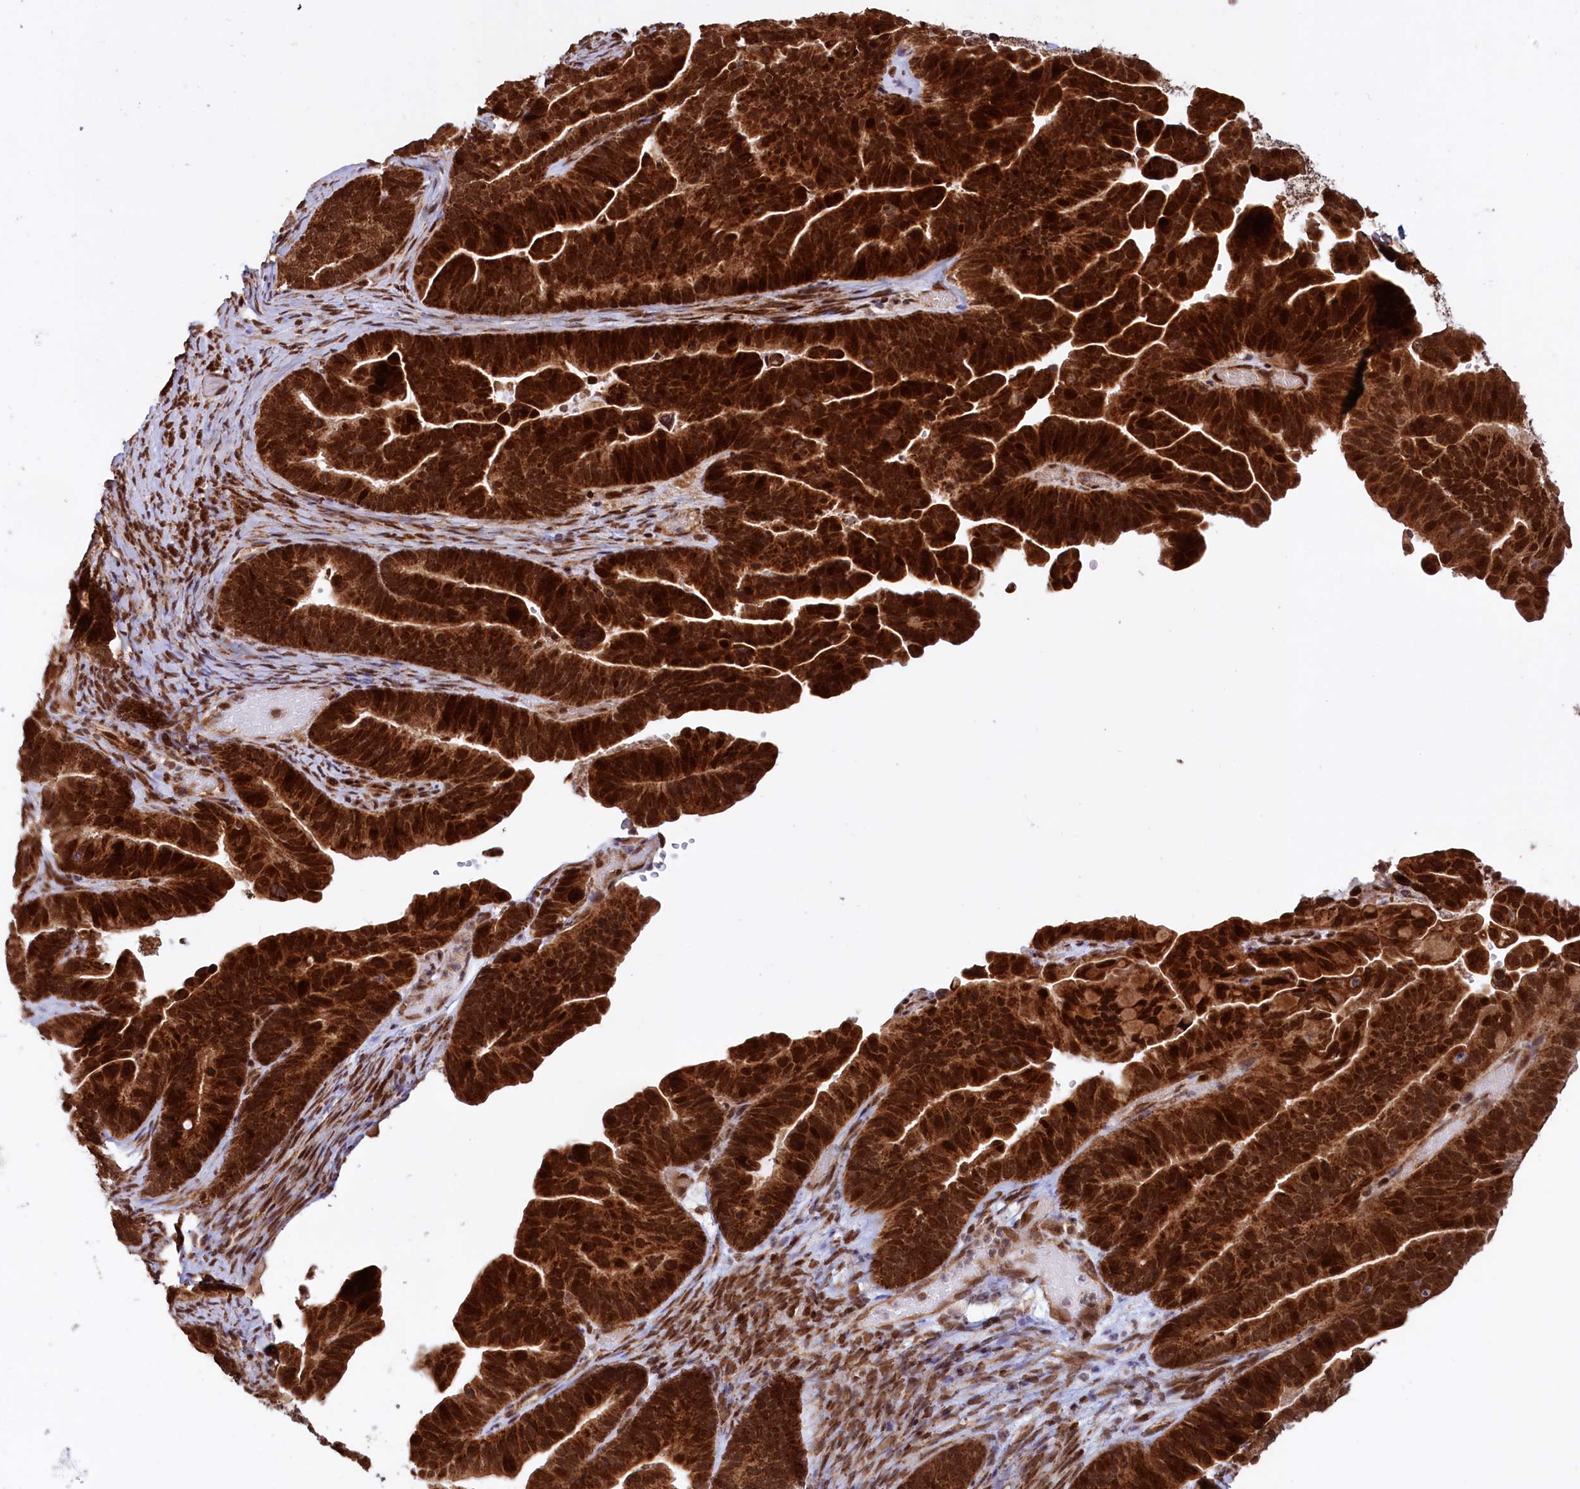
{"staining": {"intensity": "strong", "quantity": ">75%", "location": "cytoplasmic/membranous,nuclear"}, "tissue": "ovarian cancer", "cell_type": "Tumor cells", "image_type": "cancer", "snomed": [{"axis": "morphology", "description": "Cystadenocarcinoma, serous, NOS"}, {"axis": "topography", "description": "Ovary"}], "caption": "Tumor cells reveal strong cytoplasmic/membranous and nuclear staining in approximately >75% of cells in serous cystadenocarcinoma (ovarian).", "gene": "PHC3", "patient": {"sex": "female", "age": 56}}